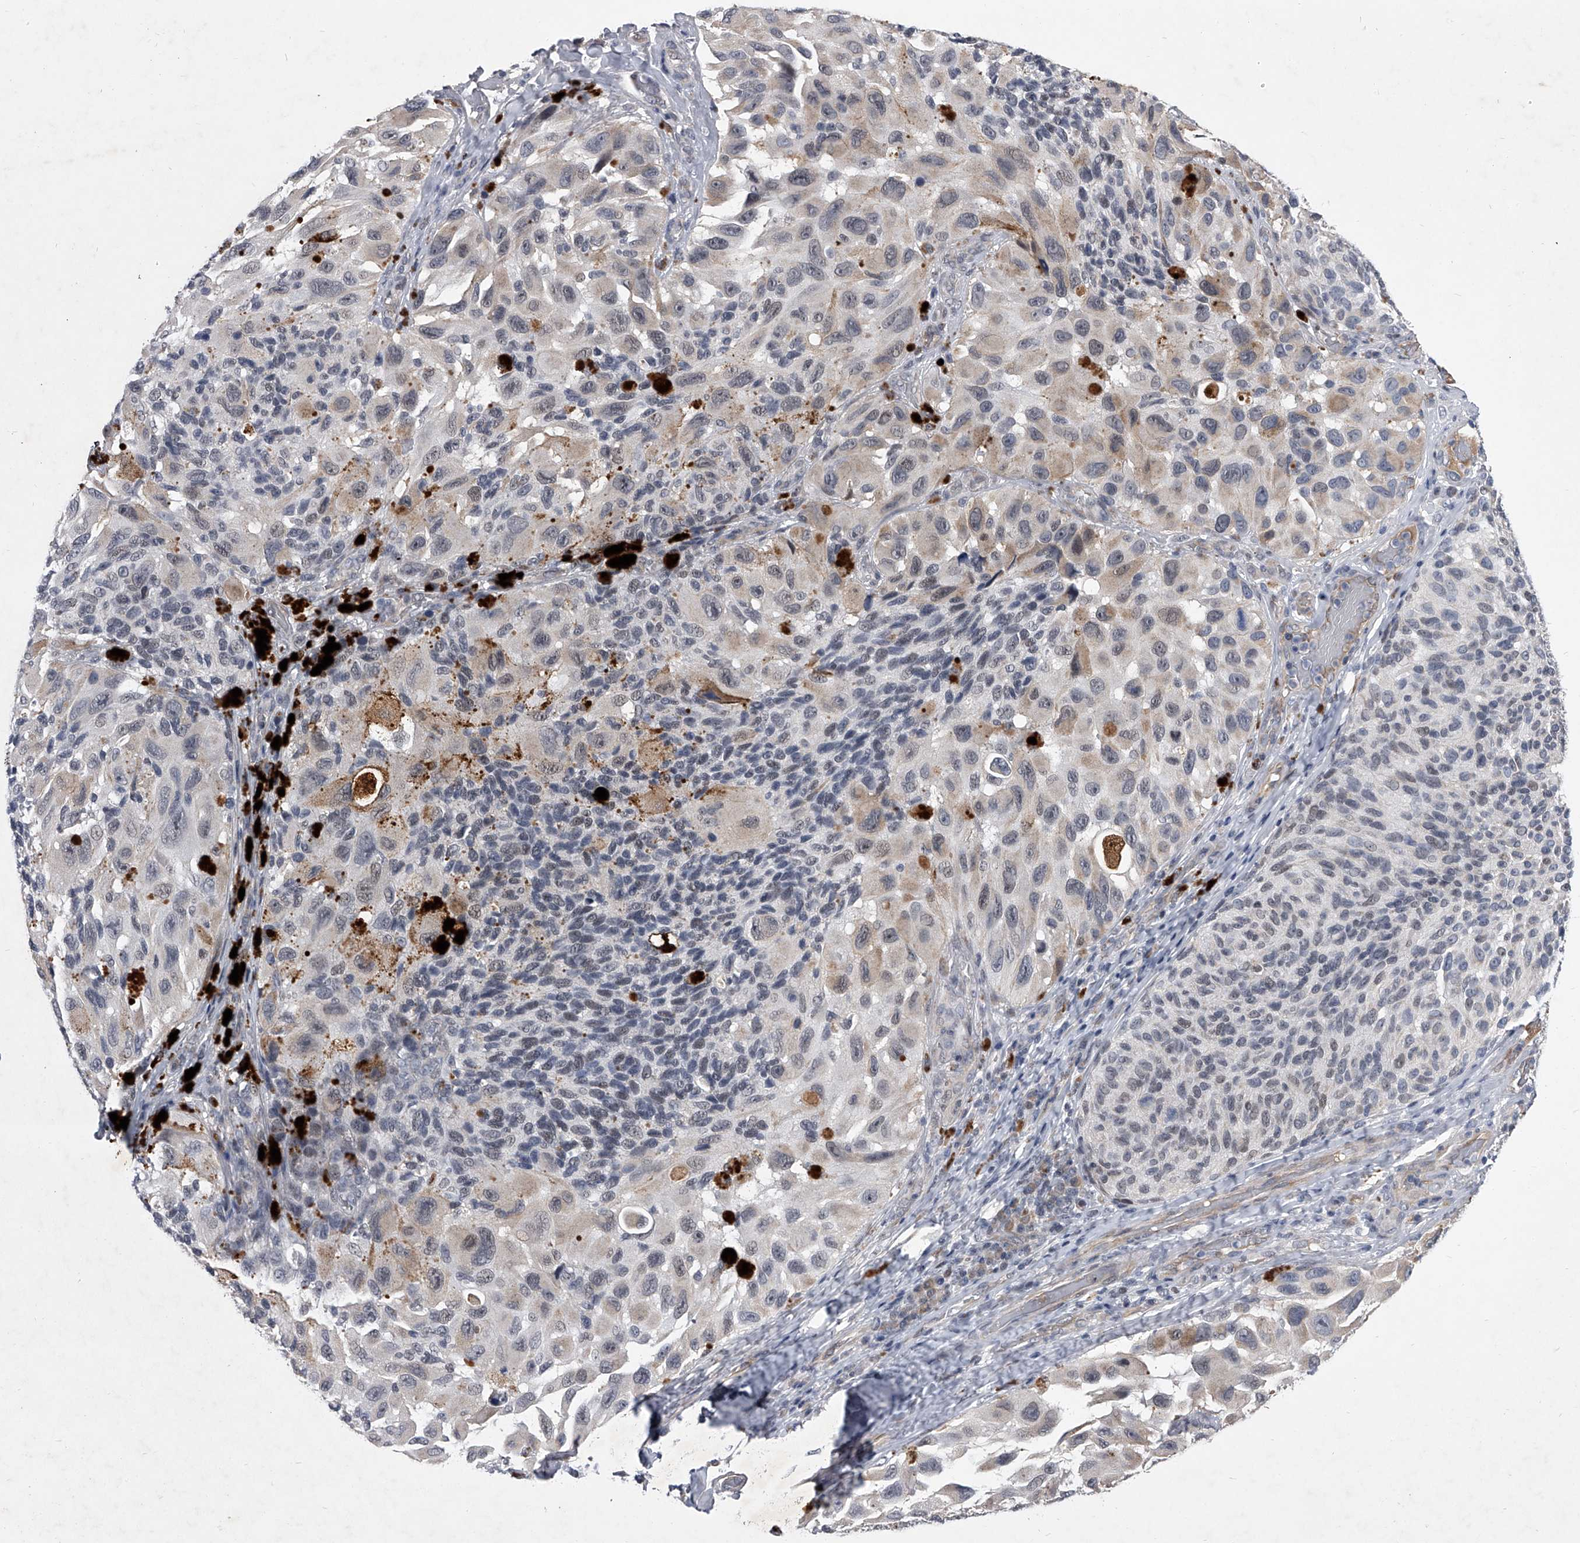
{"staining": {"intensity": "negative", "quantity": "none", "location": "none"}, "tissue": "melanoma", "cell_type": "Tumor cells", "image_type": "cancer", "snomed": [{"axis": "morphology", "description": "Malignant melanoma, NOS"}, {"axis": "topography", "description": "Skin"}], "caption": "Immunohistochemistry (IHC) photomicrograph of malignant melanoma stained for a protein (brown), which reveals no expression in tumor cells. Brightfield microscopy of immunohistochemistry (IHC) stained with DAB (brown) and hematoxylin (blue), captured at high magnification.", "gene": "ZNF76", "patient": {"sex": "female", "age": 73}}